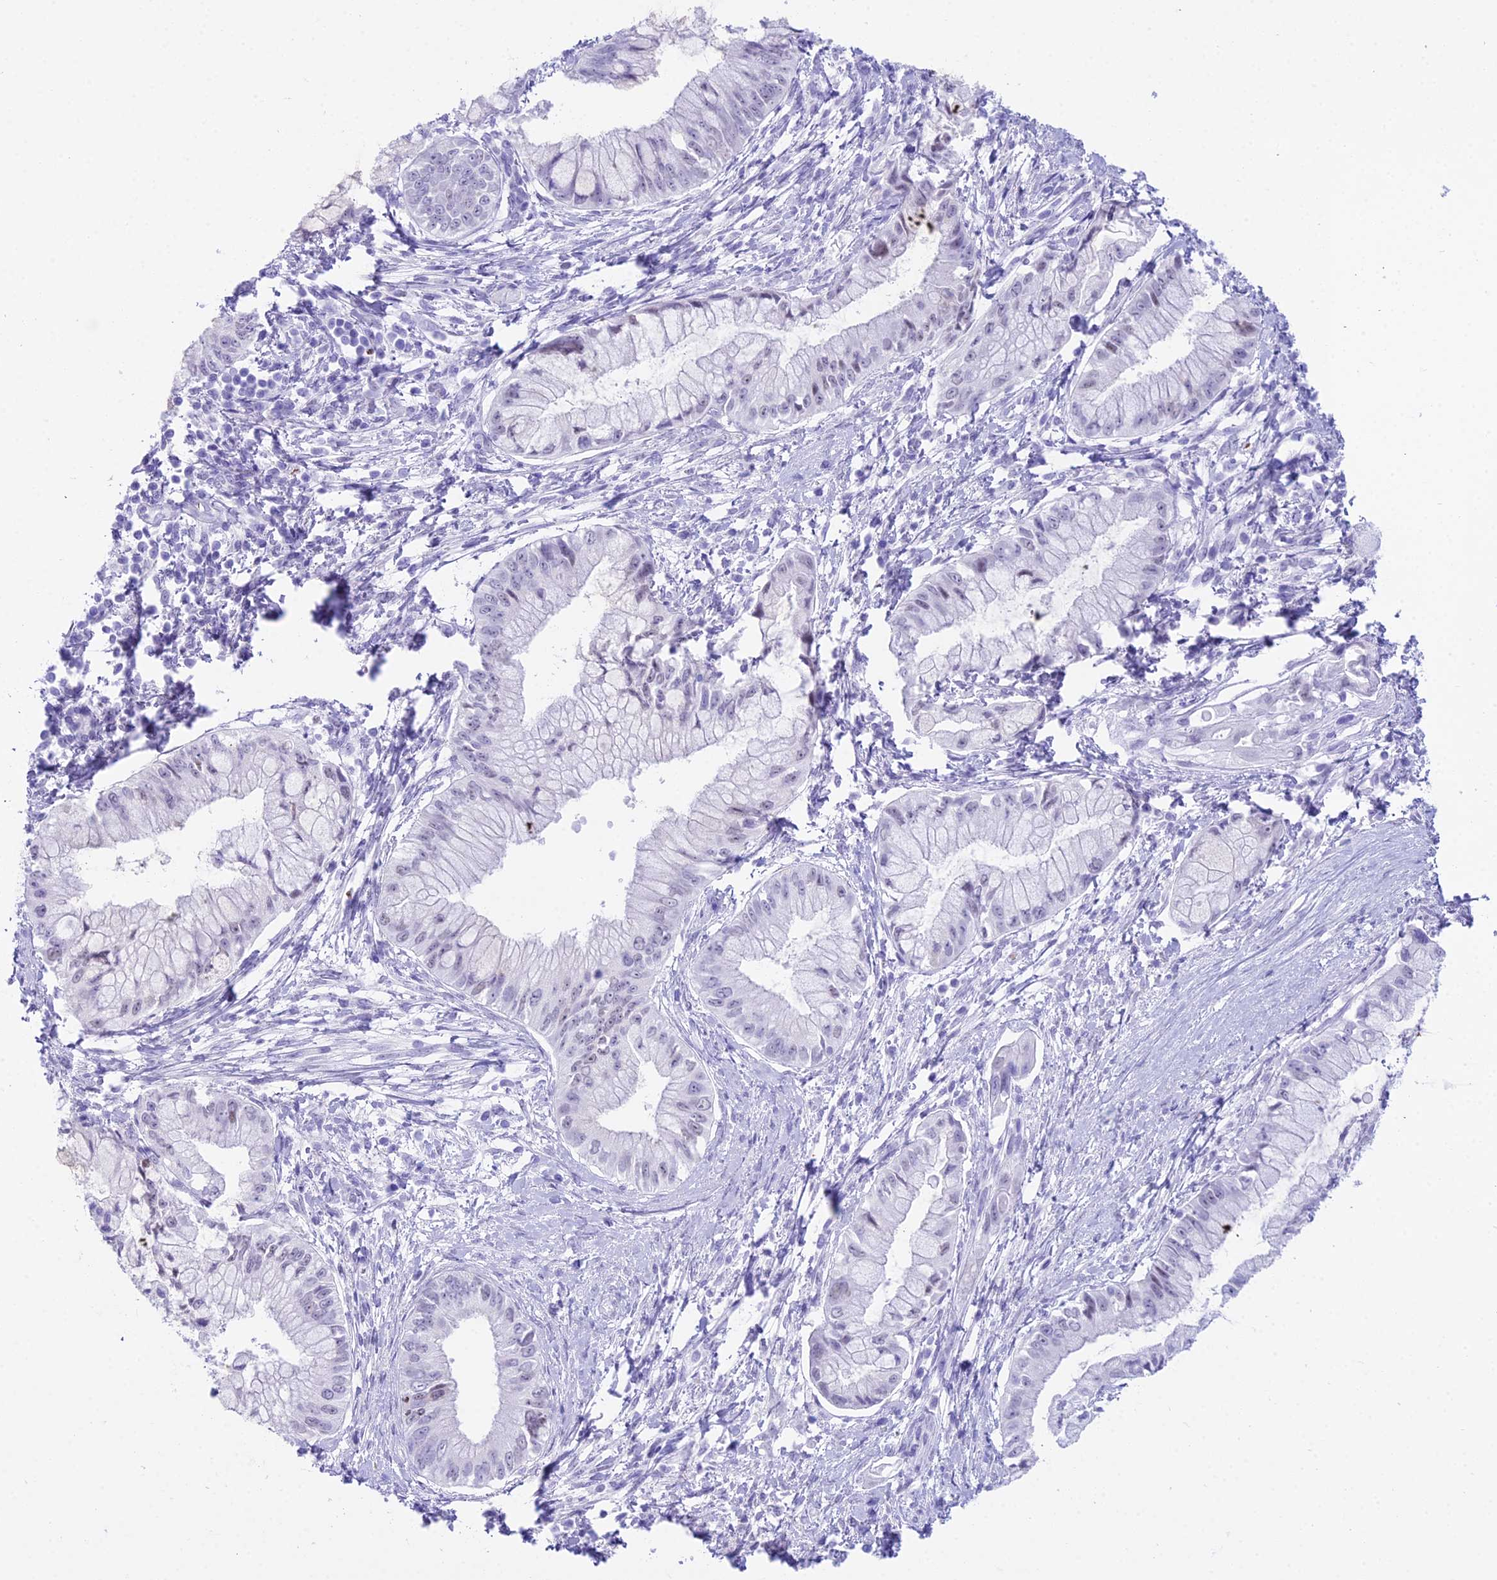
{"staining": {"intensity": "negative", "quantity": "none", "location": "none"}, "tissue": "pancreatic cancer", "cell_type": "Tumor cells", "image_type": "cancer", "snomed": [{"axis": "morphology", "description": "Adenocarcinoma, NOS"}, {"axis": "topography", "description": "Pancreas"}], "caption": "DAB (3,3'-diaminobenzidine) immunohistochemical staining of human pancreatic cancer reveals no significant staining in tumor cells.", "gene": "RNPS1", "patient": {"sex": "male", "age": 48}}